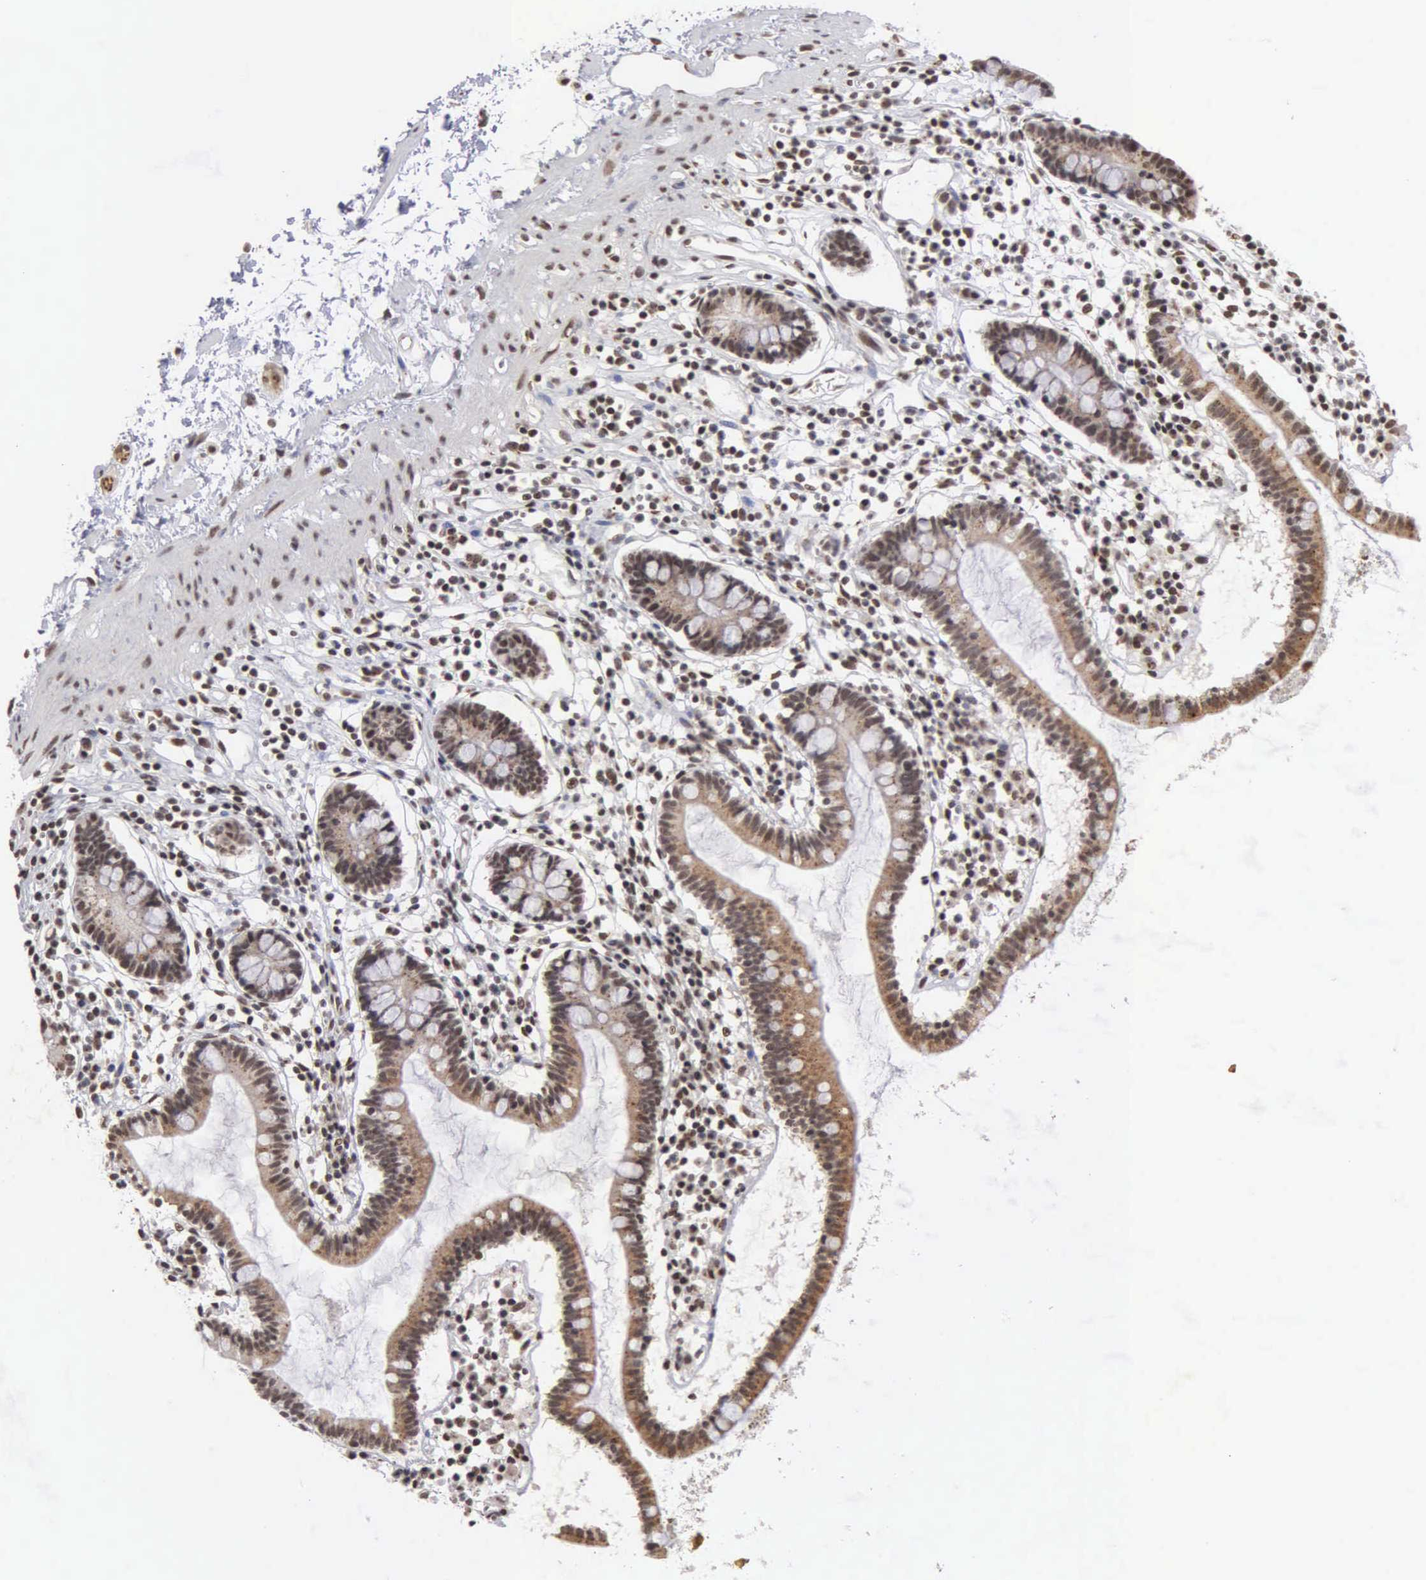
{"staining": {"intensity": "moderate", "quantity": ">75%", "location": "nuclear"}, "tissue": "small intestine", "cell_type": "Glandular cells", "image_type": "normal", "snomed": [{"axis": "morphology", "description": "Normal tissue, NOS"}, {"axis": "topography", "description": "Small intestine"}], "caption": "Glandular cells reveal medium levels of moderate nuclear staining in approximately >75% of cells in benign human small intestine. (brown staining indicates protein expression, while blue staining denotes nuclei).", "gene": "GTF2A1", "patient": {"sex": "female", "age": 37}}